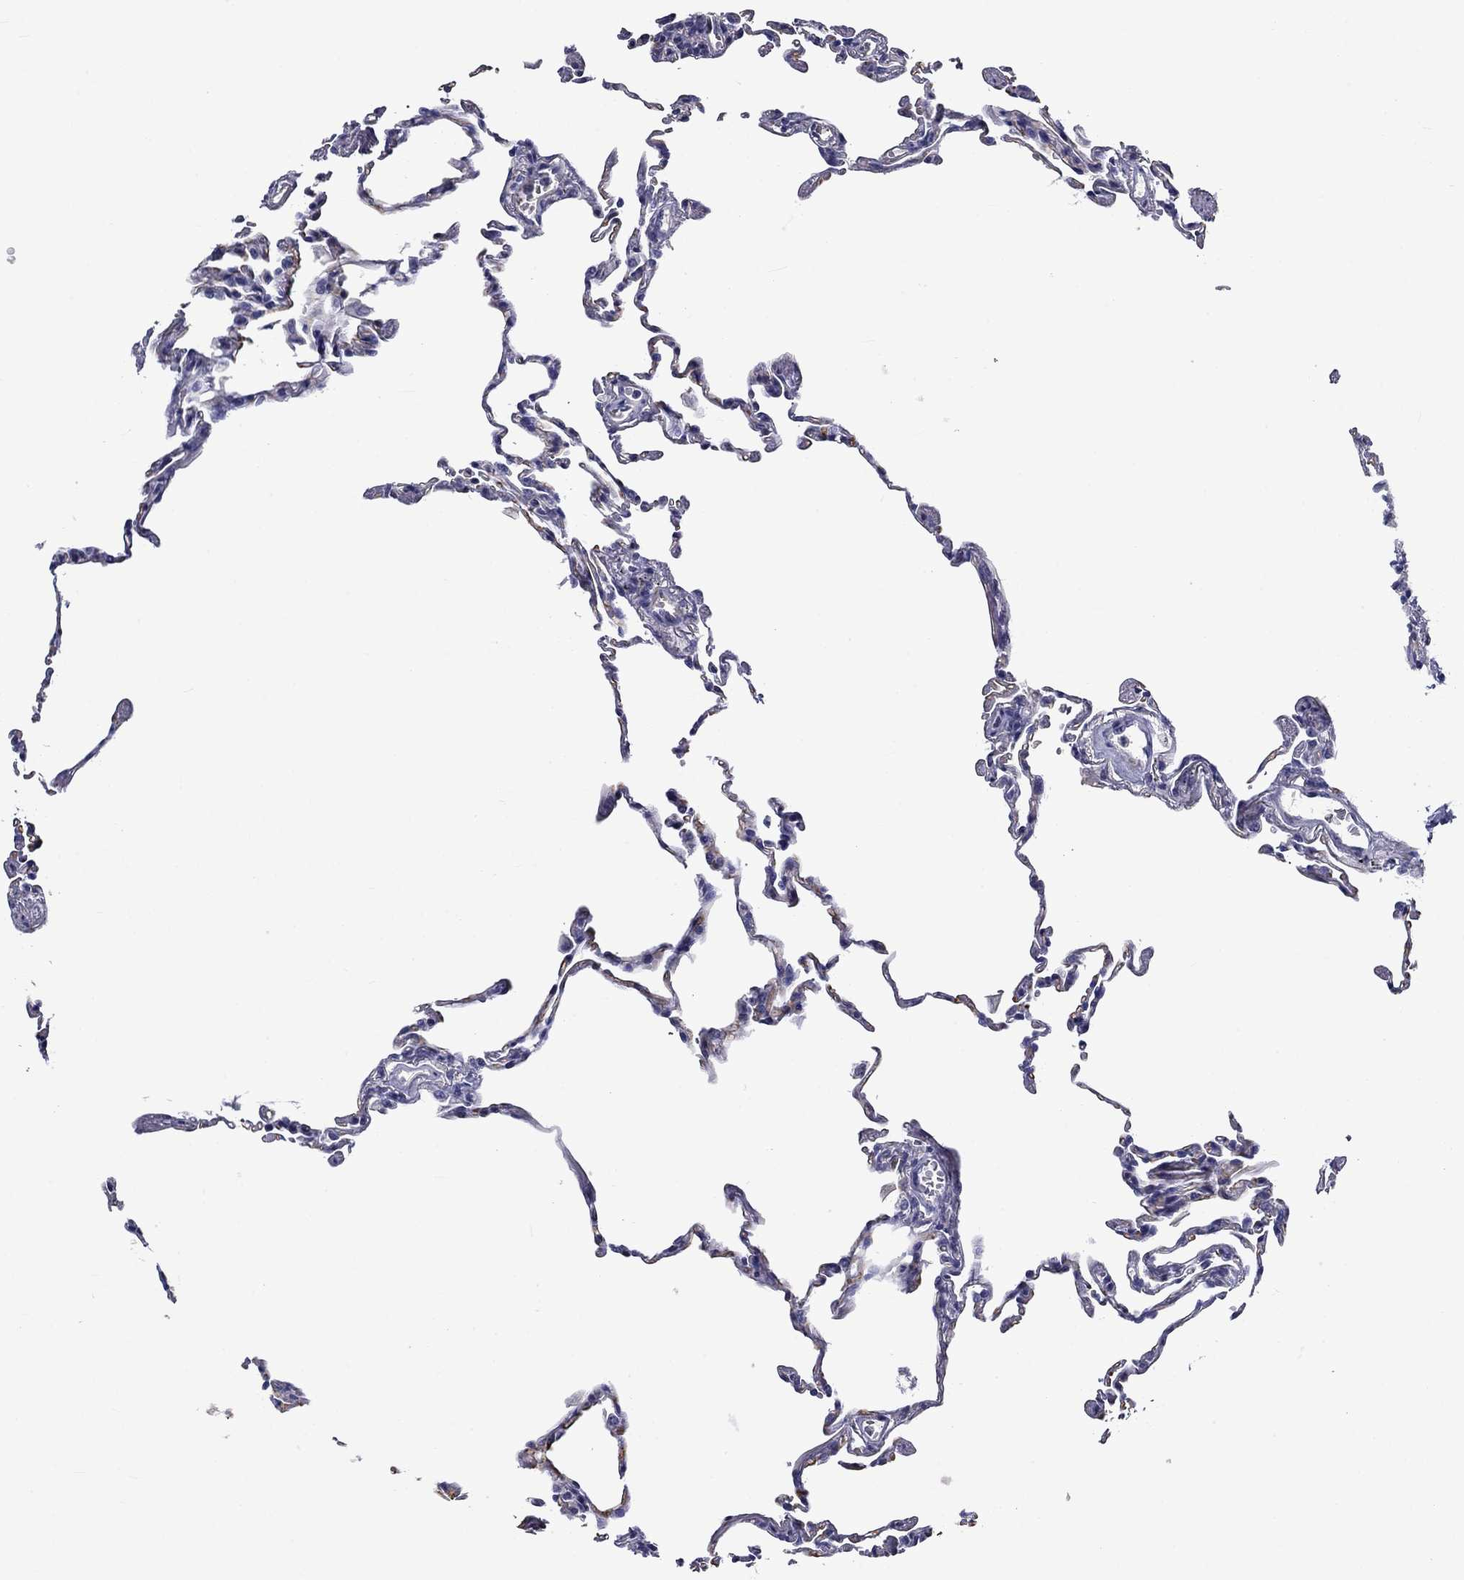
{"staining": {"intensity": "negative", "quantity": "none", "location": "none"}, "tissue": "lung", "cell_type": "Alveolar cells", "image_type": "normal", "snomed": [{"axis": "morphology", "description": "Normal tissue, NOS"}, {"axis": "topography", "description": "Lung"}], "caption": "A high-resolution image shows IHC staining of unremarkable lung, which demonstrates no significant staining in alveolar cells.", "gene": "CNDP1", "patient": {"sex": "female", "age": 57}}